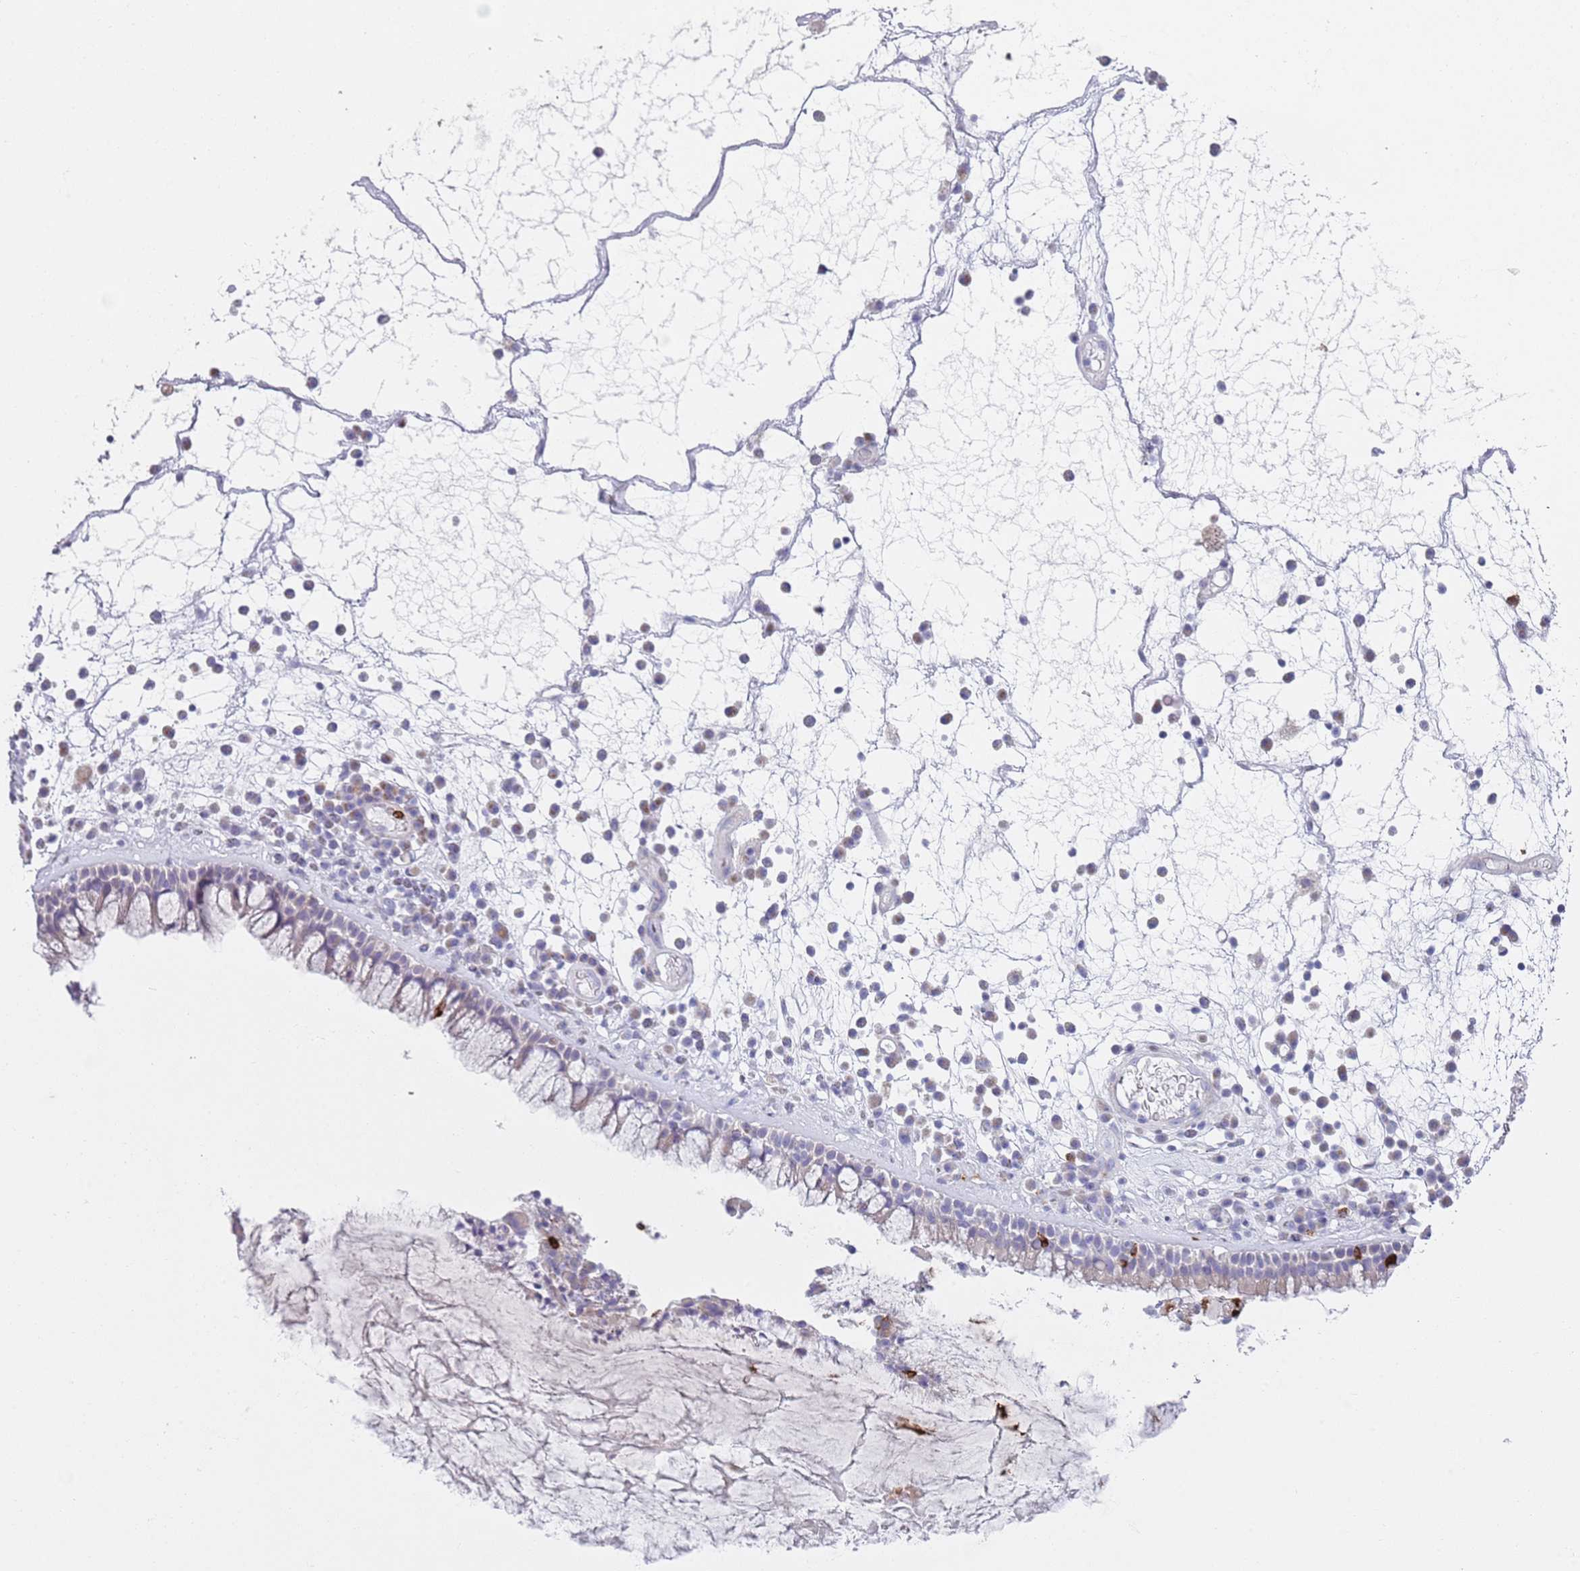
{"staining": {"intensity": "negative", "quantity": "none", "location": "none"}, "tissue": "nasopharynx", "cell_type": "Respiratory epithelial cells", "image_type": "normal", "snomed": [{"axis": "morphology", "description": "Normal tissue, NOS"}, {"axis": "morphology", "description": "Inflammation, NOS"}, {"axis": "topography", "description": "Nasopharynx"}], "caption": "High magnification brightfield microscopy of benign nasopharynx stained with DAB (brown) and counterstained with hematoxylin (blue): respiratory epithelial cells show no significant expression. (Immunohistochemistry (ihc), brightfield microscopy, high magnification).", "gene": "CD177", "patient": {"sex": "male", "age": 70}}